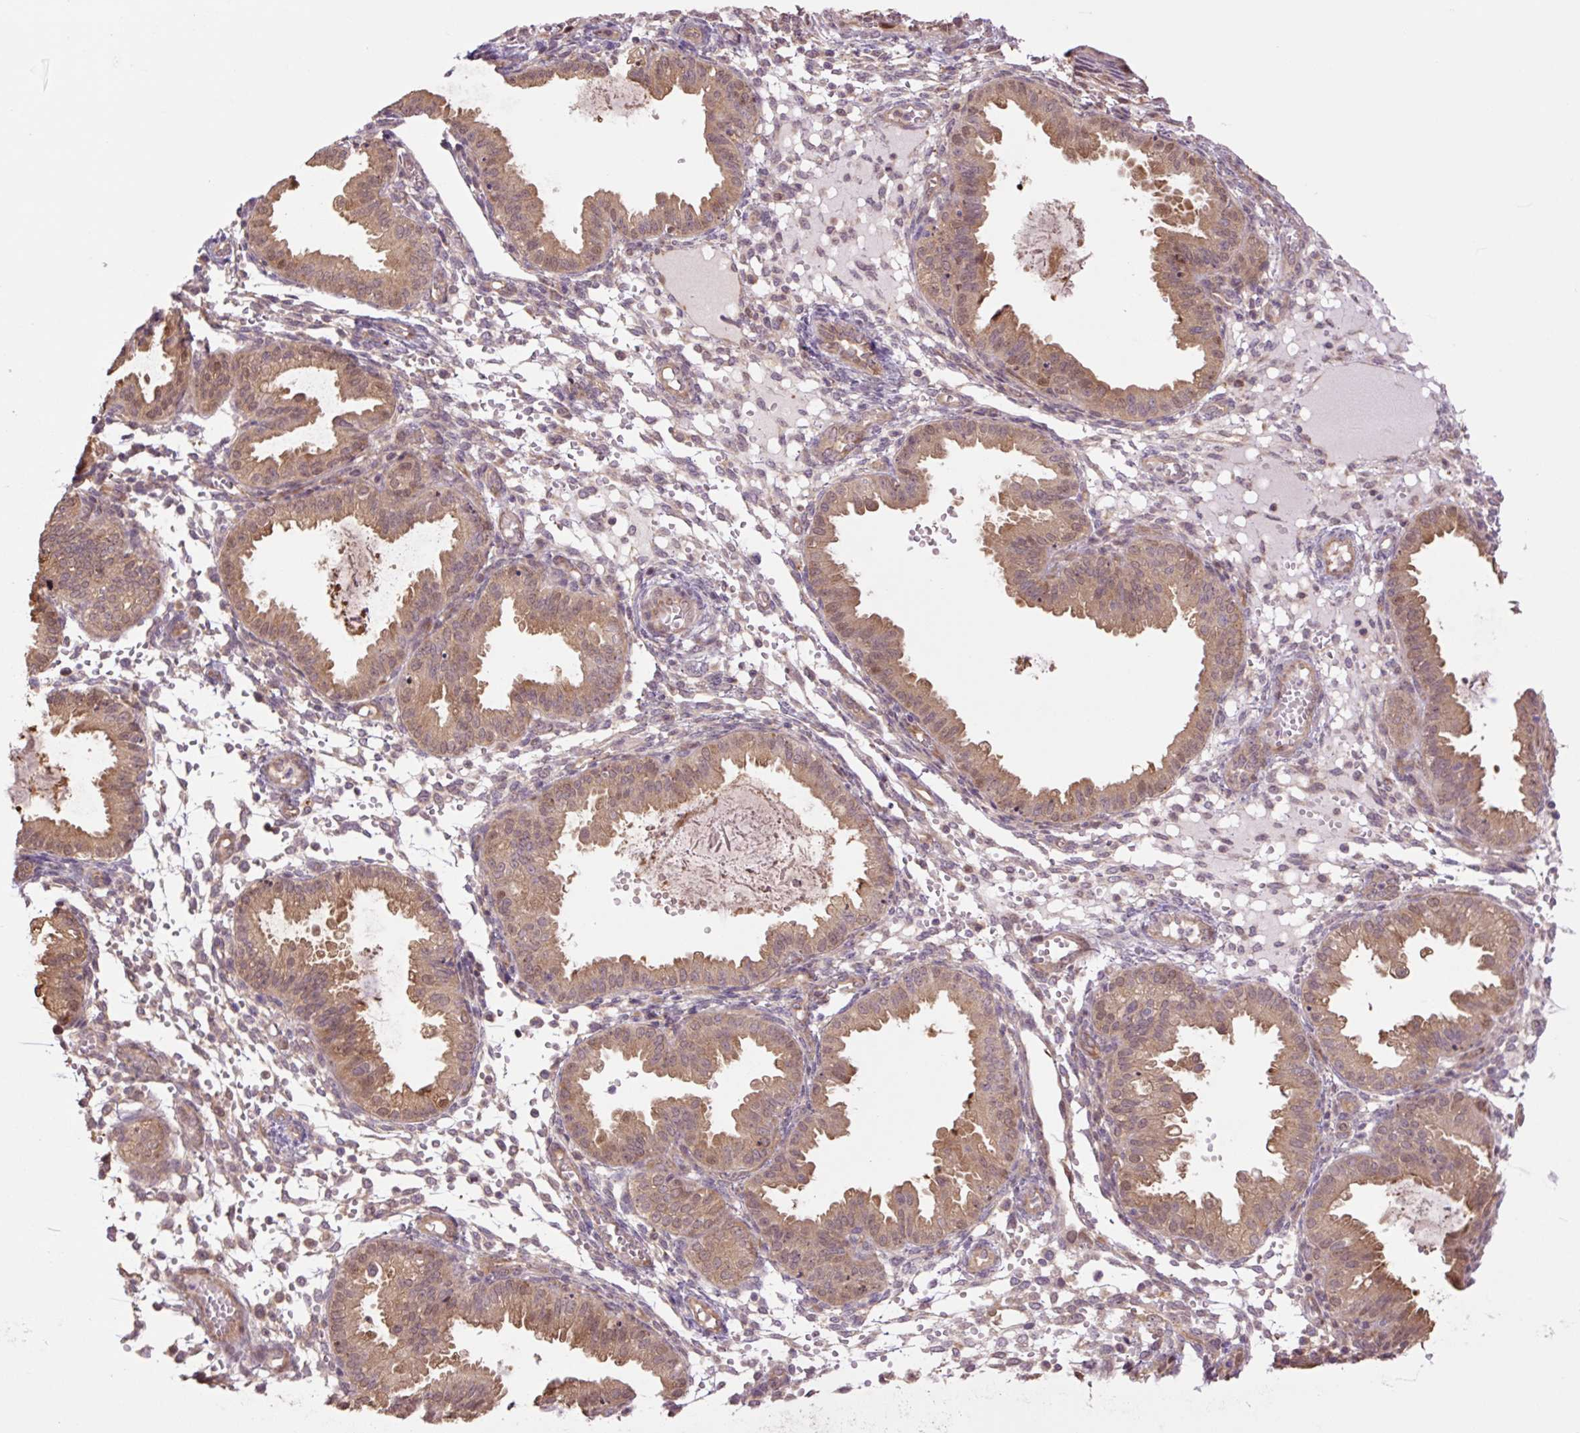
{"staining": {"intensity": "weak", "quantity": "25%-75%", "location": "cytoplasmic/membranous"}, "tissue": "endometrium", "cell_type": "Cells in endometrial stroma", "image_type": "normal", "snomed": [{"axis": "morphology", "description": "Normal tissue, NOS"}, {"axis": "topography", "description": "Endometrium"}], "caption": "Immunohistochemistry (IHC) micrograph of benign endometrium stained for a protein (brown), which shows low levels of weak cytoplasmic/membranous positivity in about 25%-75% of cells in endometrial stroma.", "gene": "TPT1", "patient": {"sex": "female", "age": 33}}